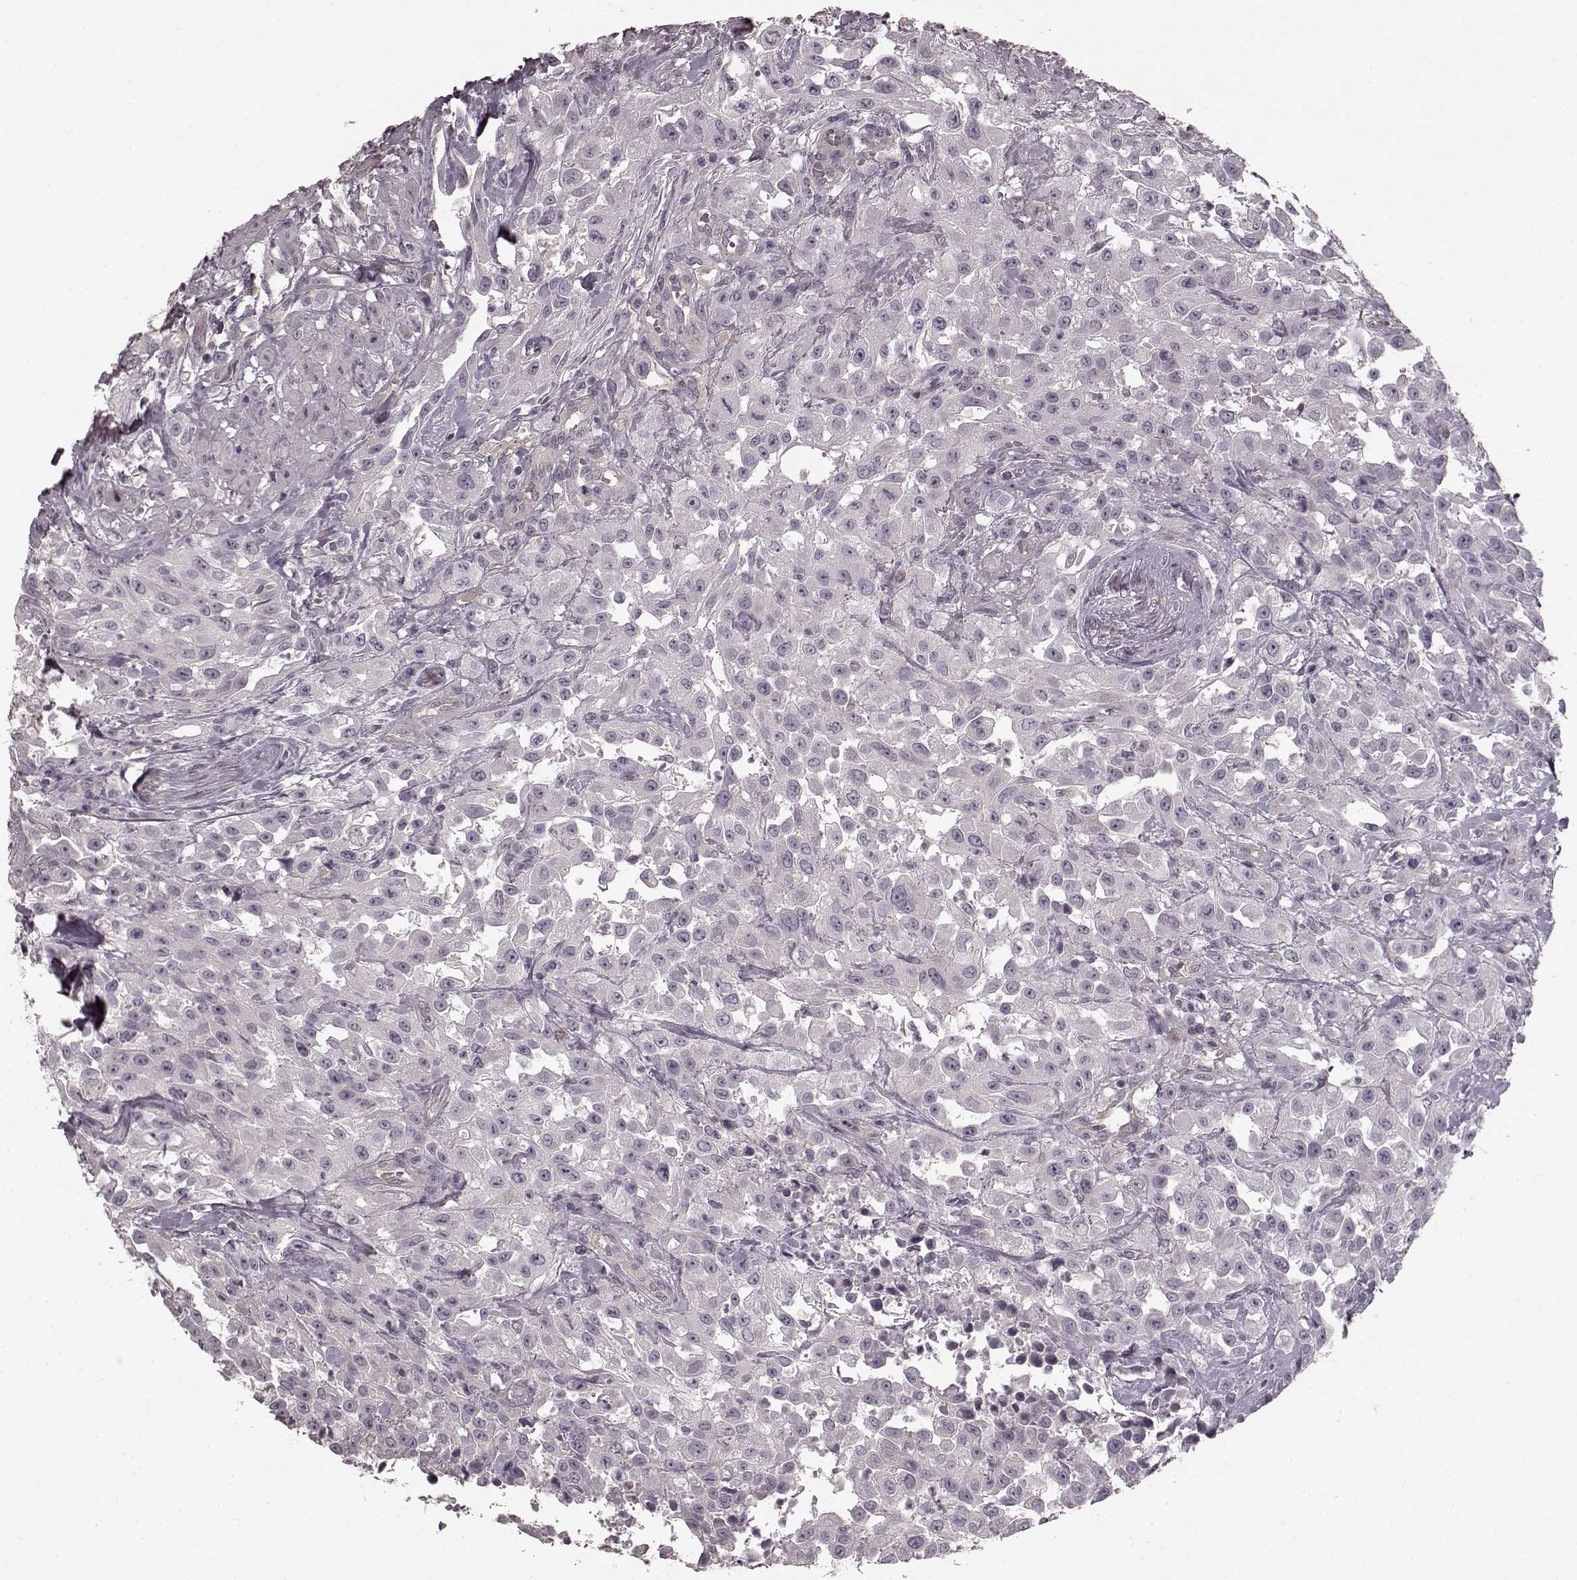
{"staining": {"intensity": "negative", "quantity": "none", "location": "none"}, "tissue": "urothelial cancer", "cell_type": "Tumor cells", "image_type": "cancer", "snomed": [{"axis": "morphology", "description": "Urothelial carcinoma, High grade"}, {"axis": "topography", "description": "Urinary bladder"}], "caption": "DAB (3,3'-diaminobenzidine) immunohistochemical staining of human high-grade urothelial carcinoma exhibits no significant positivity in tumor cells. The staining was performed using DAB (3,3'-diaminobenzidine) to visualize the protein expression in brown, while the nuclei were stained in blue with hematoxylin (Magnification: 20x).", "gene": "PRKCE", "patient": {"sex": "male", "age": 79}}